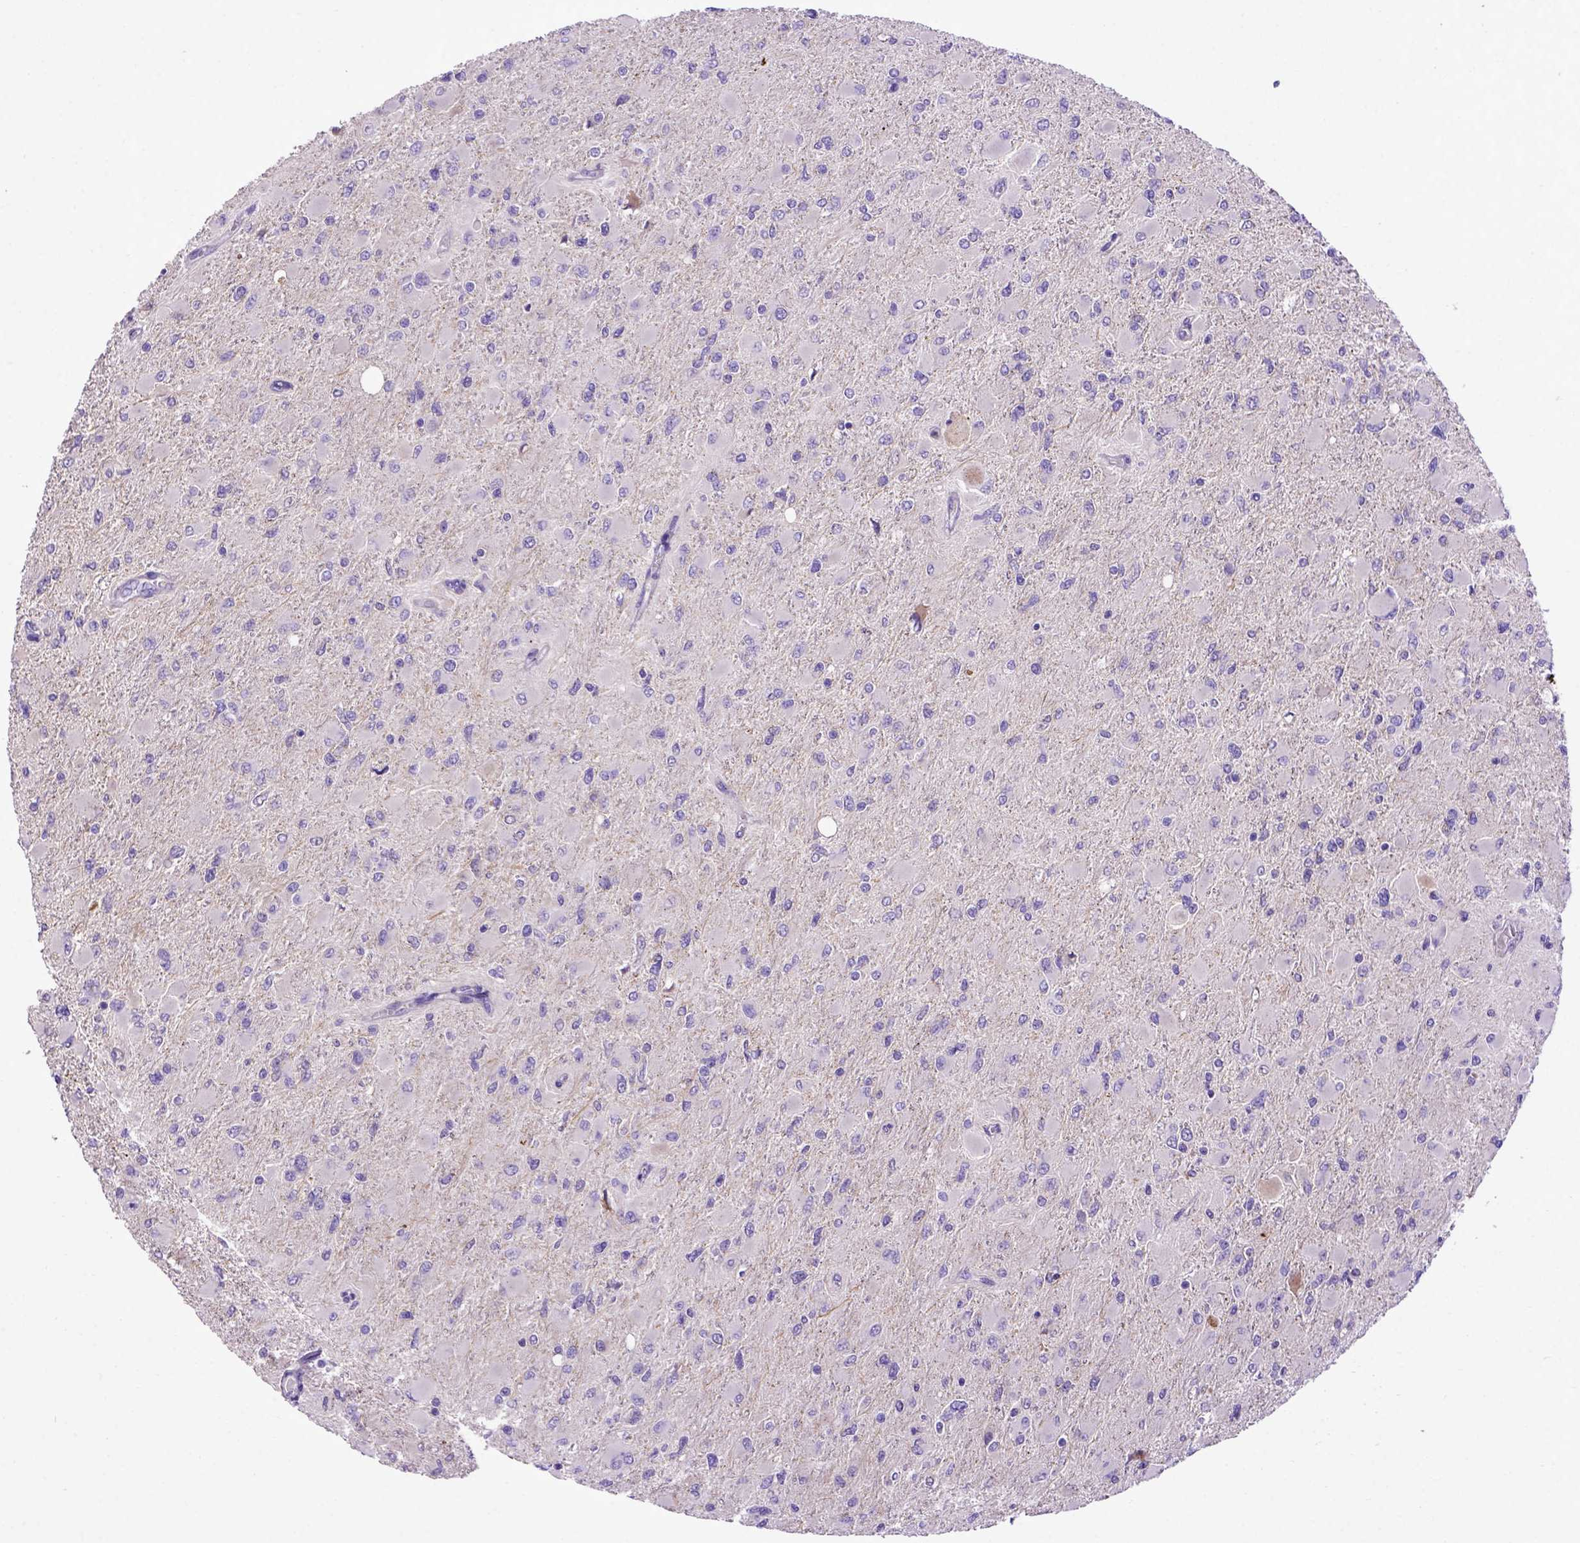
{"staining": {"intensity": "negative", "quantity": "none", "location": "none"}, "tissue": "glioma", "cell_type": "Tumor cells", "image_type": "cancer", "snomed": [{"axis": "morphology", "description": "Glioma, malignant, High grade"}, {"axis": "topography", "description": "Cerebral cortex"}], "caption": "DAB immunohistochemical staining of malignant high-grade glioma shows no significant positivity in tumor cells. (DAB immunohistochemistry visualized using brightfield microscopy, high magnification).", "gene": "ADAM12", "patient": {"sex": "female", "age": 36}}